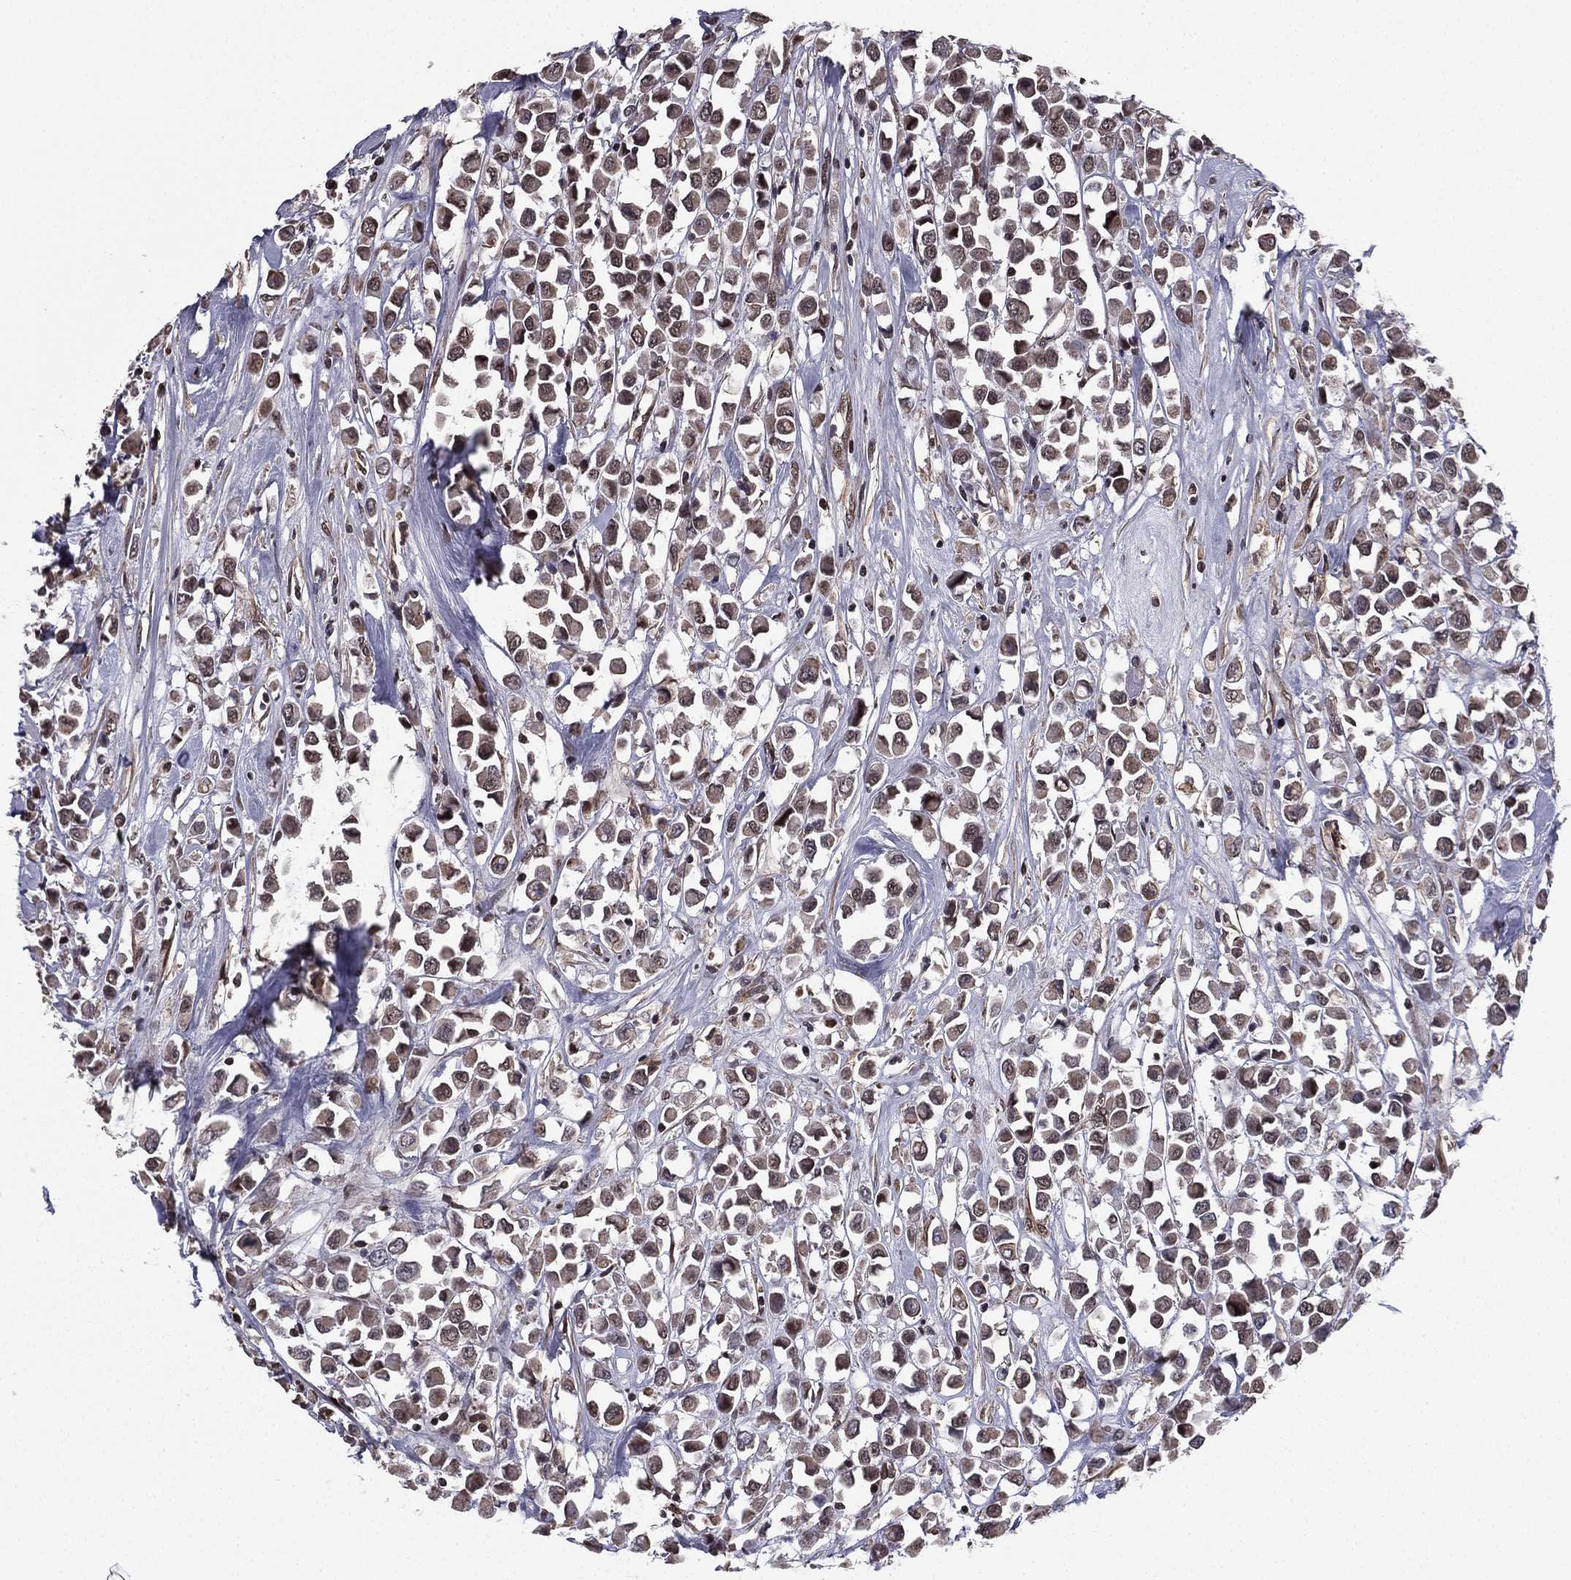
{"staining": {"intensity": "moderate", "quantity": "25%-75%", "location": "cytoplasmic/membranous"}, "tissue": "breast cancer", "cell_type": "Tumor cells", "image_type": "cancer", "snomed": [{"axis": "morphology", "description": "Duct carcinoma"}, {"axis": "topography", "description": "Breast"}], "caption": "Tumor cells display medium levels of moderate cytoplasmic/membranous positivity in about 25%-75% of cells in breast cancer.", "gene": "RARB", "patient": {"sex": "female", "age": 61}}